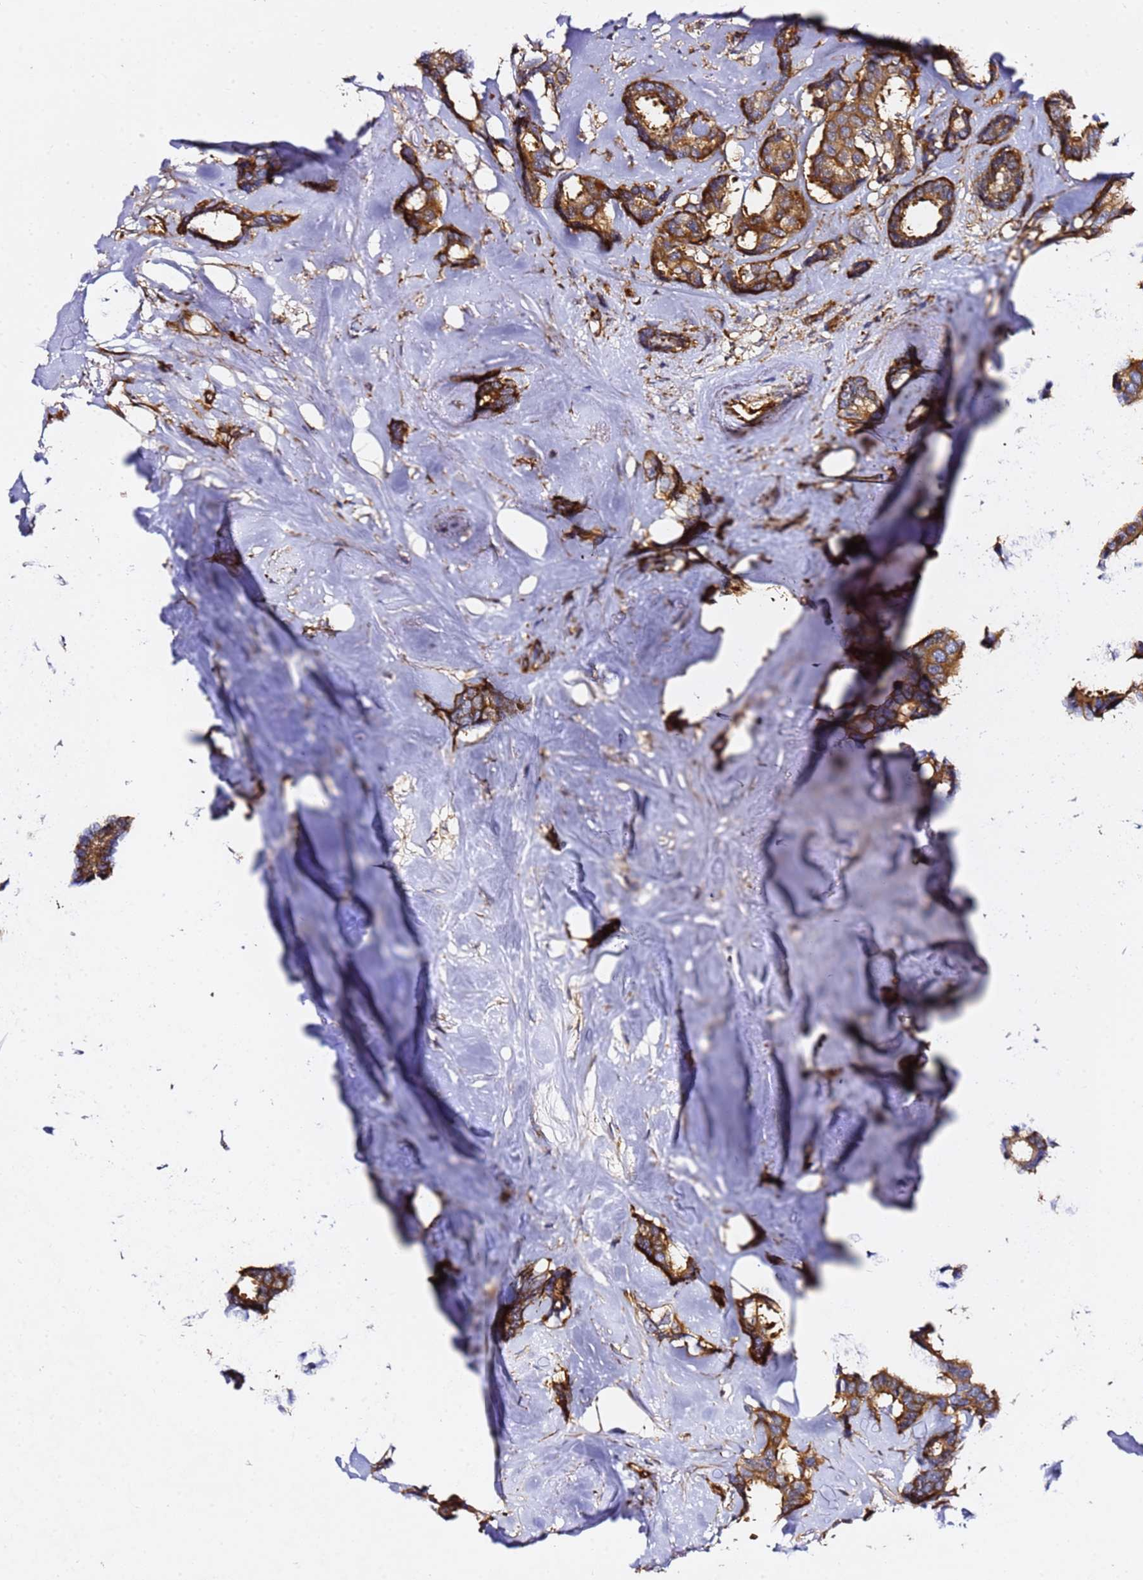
{"staining": {"intensity": "strong", "quantity": ">75%", "location": "cytoplasmic/membranous"}, "tissue": "breast cancer", "cell_type": "Tumor cells", "image_type": "cancer", "snomed": [{"axis": "morphology", "description": "Duct carcinoma"}, {"axis": "topography", "description": "Breast"}], "caption": "Breast cancer (invasive ductal carcinoma) tissue displays strong cytoplasmic/membranous expression in approximately >75% of tumor cells, visualized by immunohistochemistry. (DAB (3,3'-diaminobenzidine) IHC with brightfield microscopy, high magnification).", "gene": "TPST1", "patient": {"sex": "female", "age": 87}}